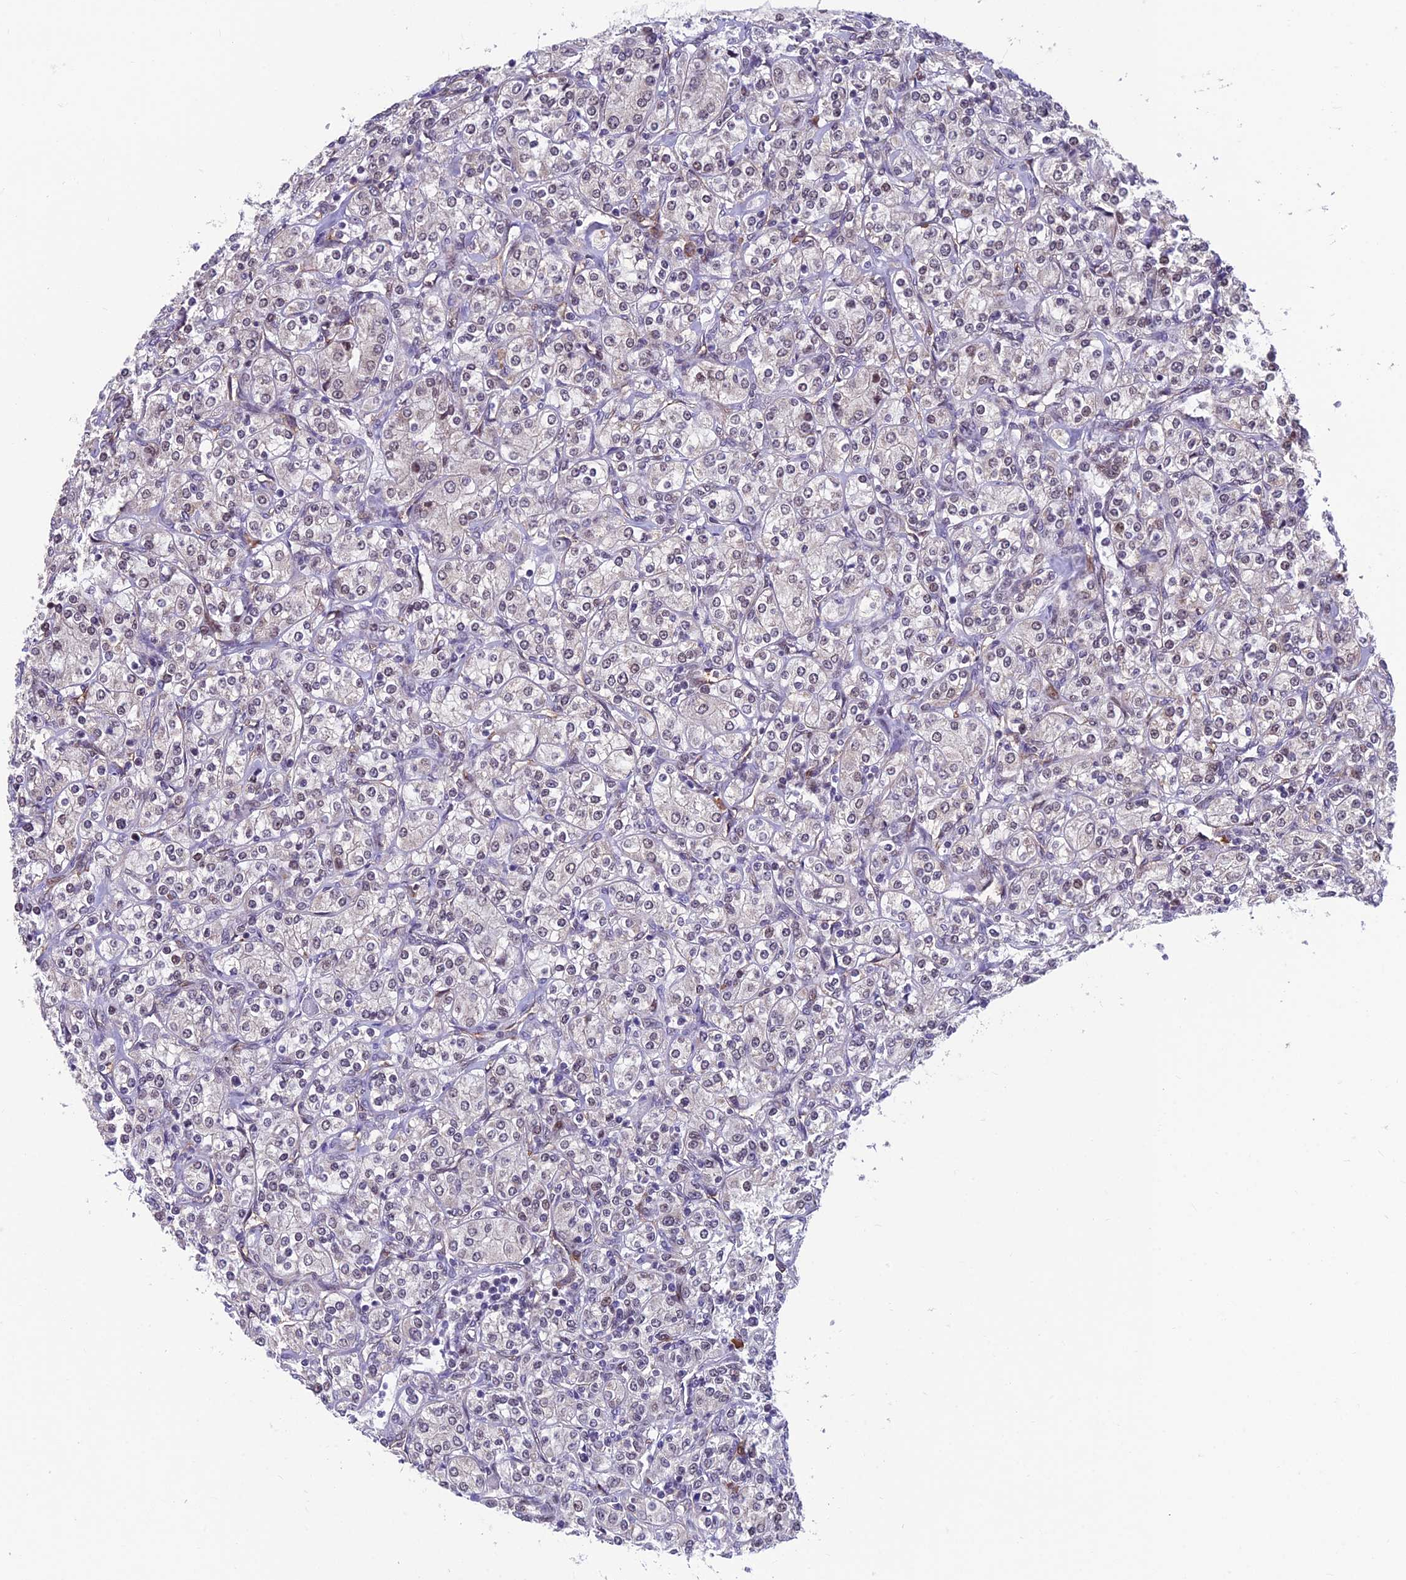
{"staining": {"intensity": "negative", "quantity": "none", "location": "none"}, "tissue": "renal cancer", "cell_type": "Tumor cells", "image_type": "cancer", "snomed": [{"axis": "morphology", "description": "Adenocarcinoma, NOS"}, {"axis": "topography", "description": "Kidney"}], "caption": "Tumor cells are negative for brown protein staining in renal cancer (adenocarcinoma).", "gene": "KIAA1191", "patient": {"sex": "male", "age": 77}}